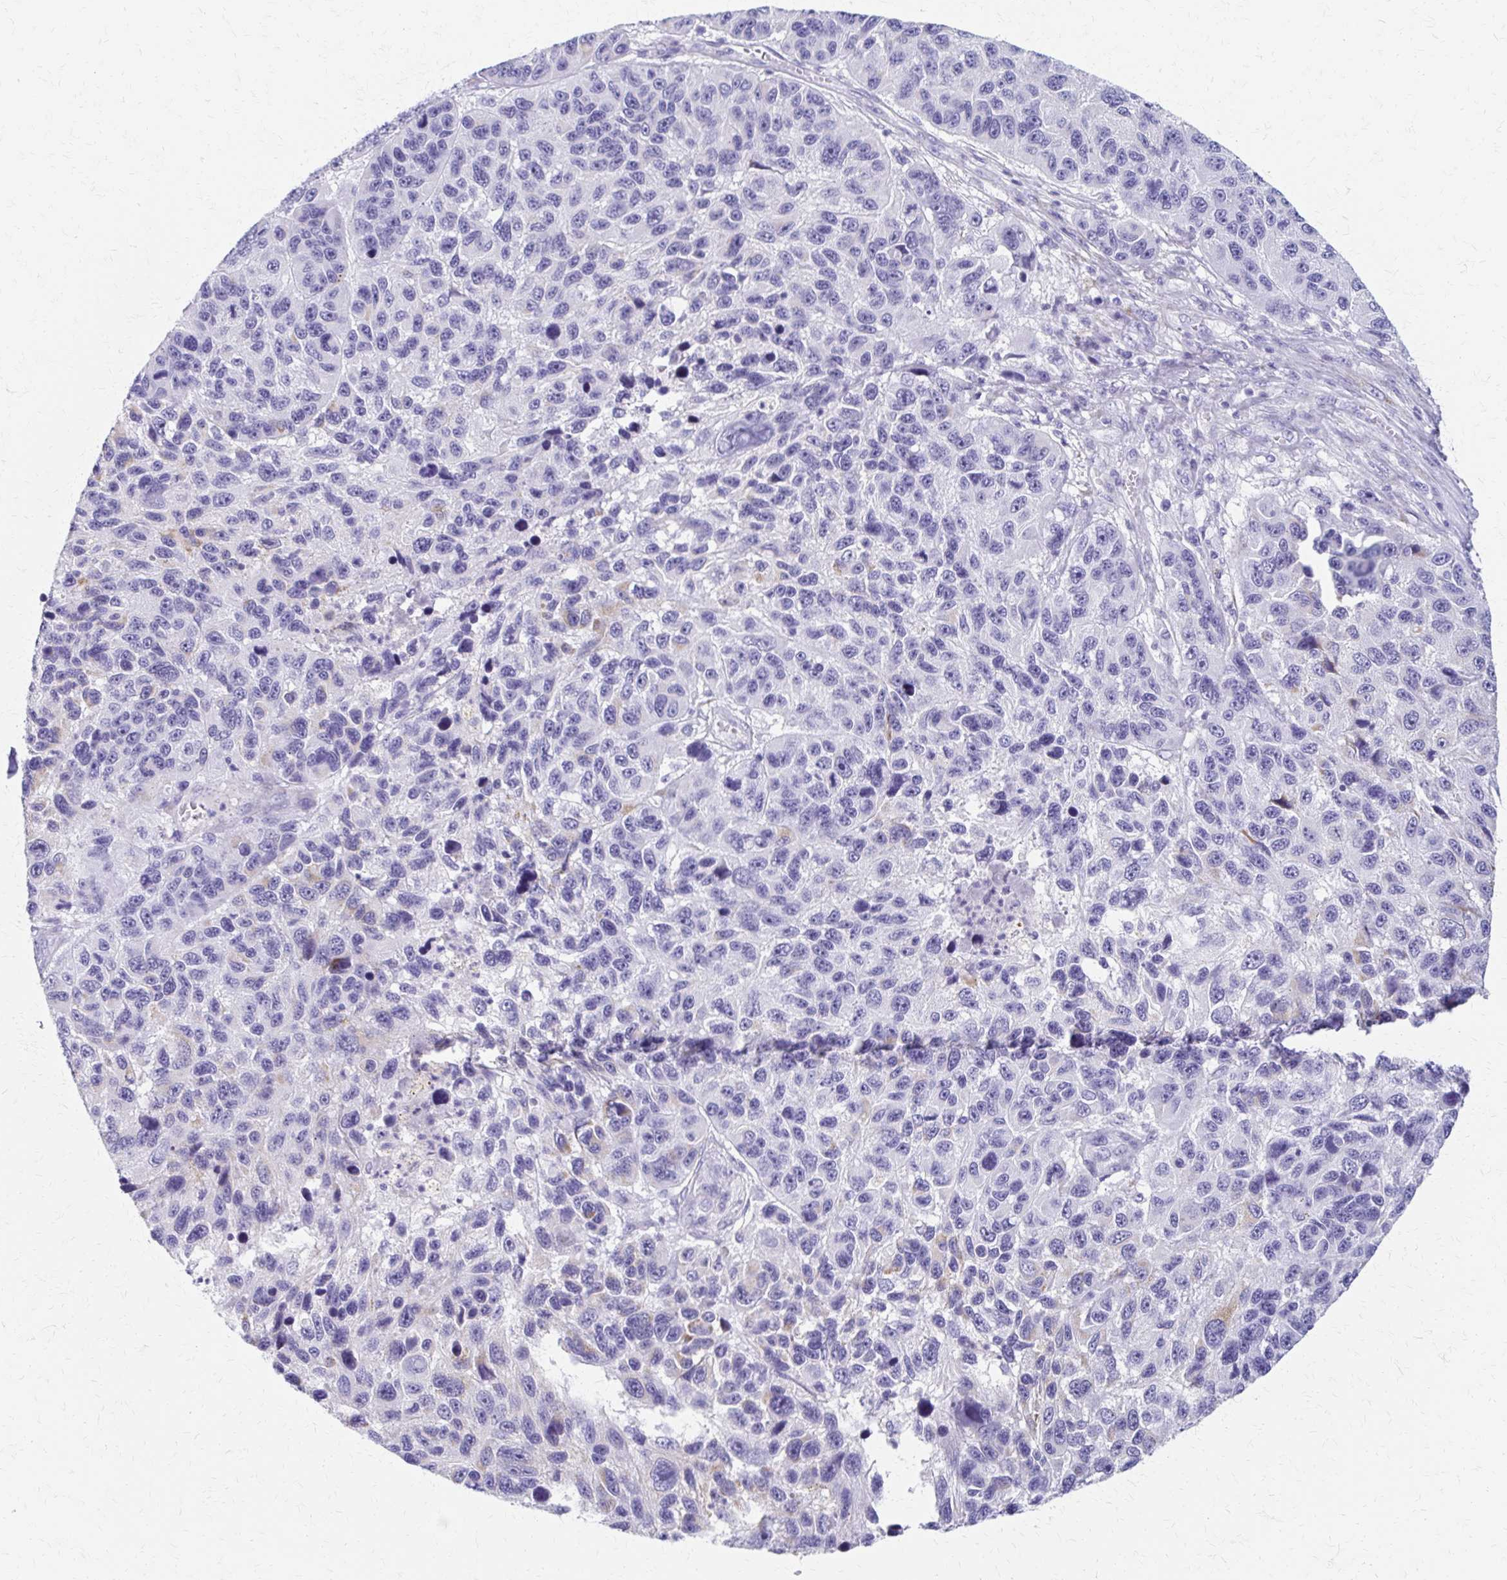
{"staining": {"intensity": "negative", "quantity": "none", "location": "none"}, "tissue": "melanoma", "cell_type": "Tumor cells", "image_type": "cancer", "snomed": [{"axis": "morphology", "description": "Malignant melanoma, NOS"}, {"axis": "topography", "description": "Skin"}], "caption": "Photomicrograph shows no significant protein staining in tumor cells of malignant melanoma.", "gene": "ZSCAN5B", "patient": {"sex": "male", "age": 53}}